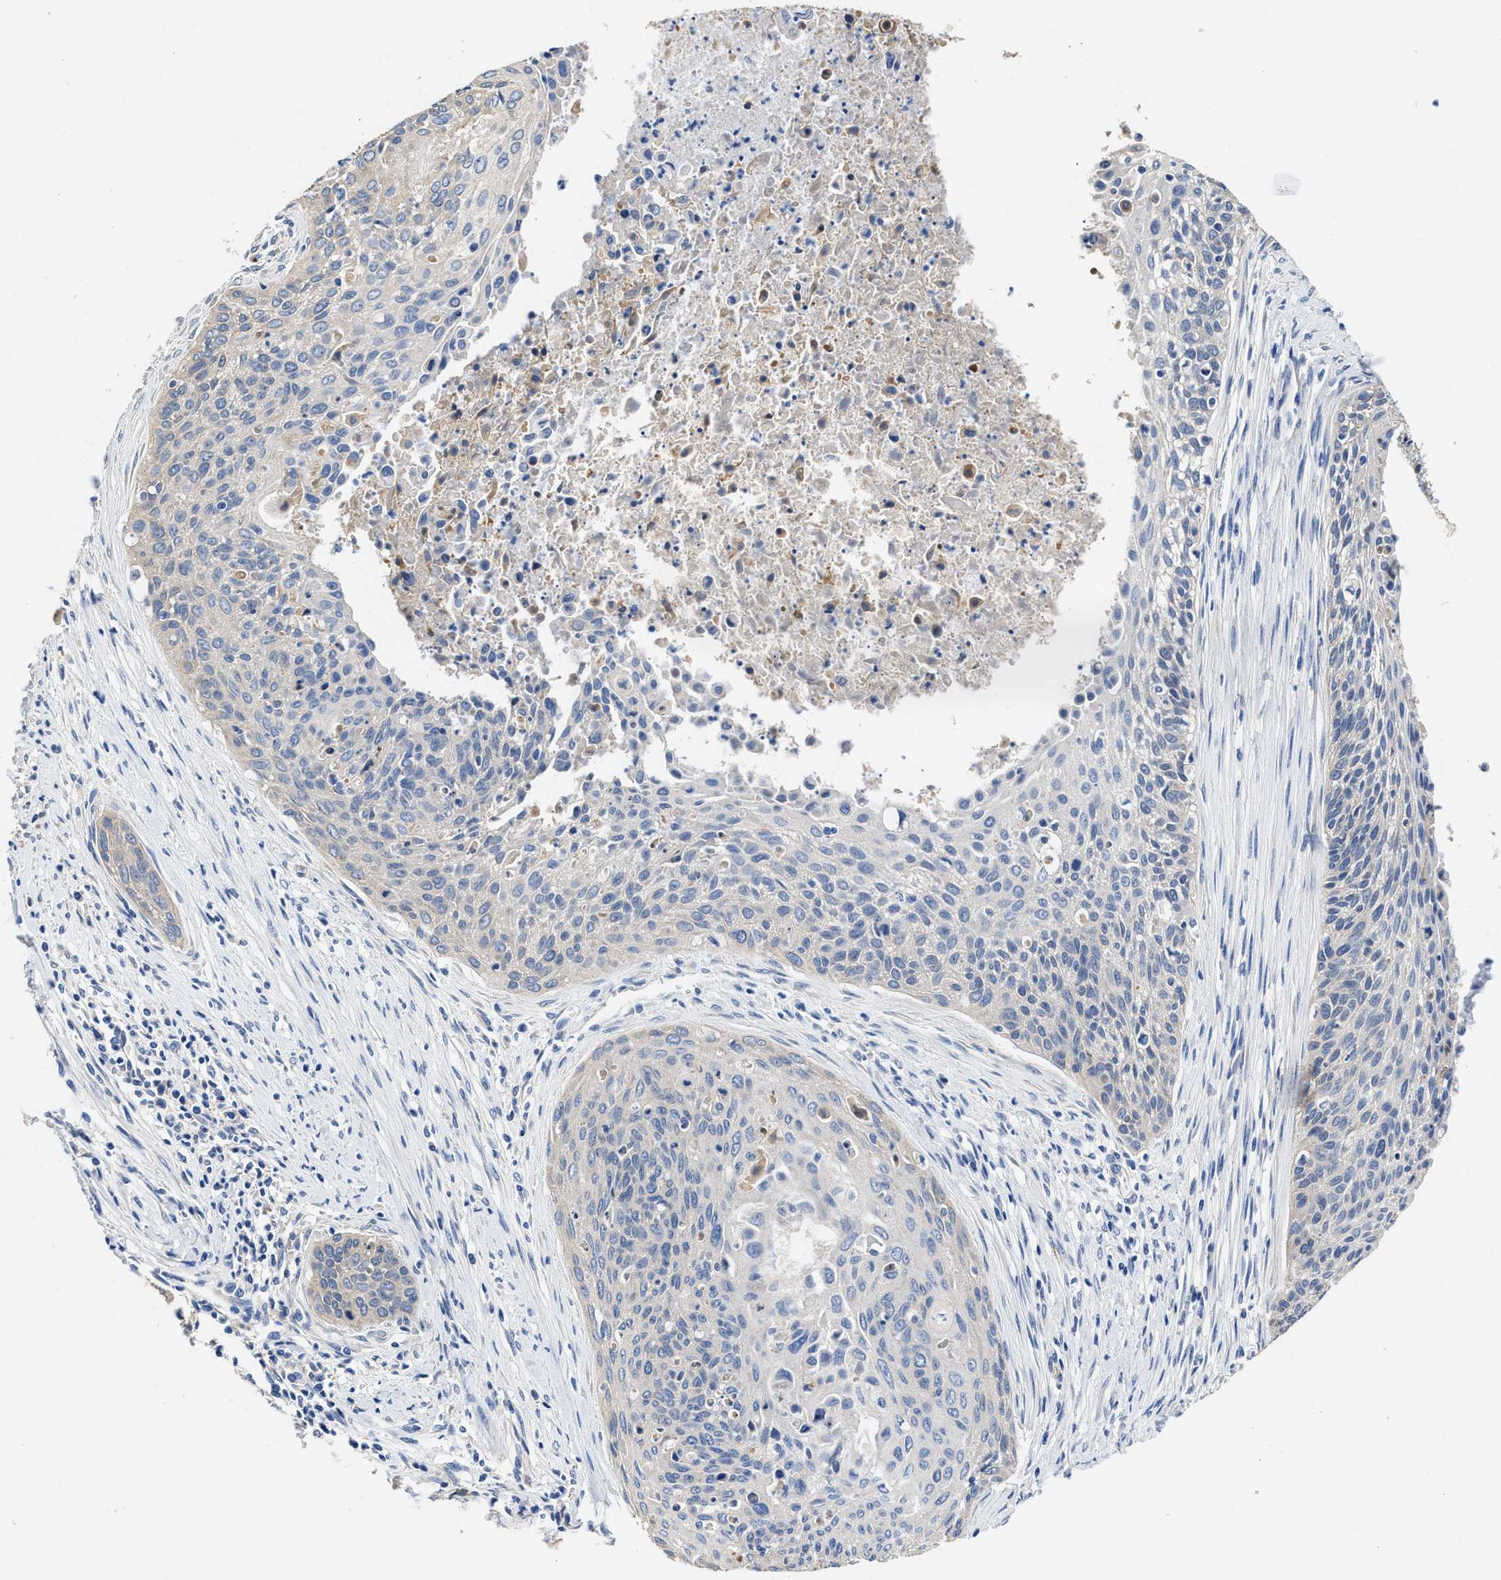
{"staining": {"intensity": "negative", "quantity": "none", "location": "none"}, "tissue": "cervical cancer", "cell_type": "Tumor cells", "image_type": "cancer", "snomed": [{"axis": "morphology", "description": "Squamous cell carcinoma, NOS"}, {"axis": "topography", "description": "Cervix"}], "caption": "A histopathology image of cervical cancer stained for a protein shows no brown staining in tumor cells.", "gene": "PEG10", "patient": {"sex": "female", "age": 55}}